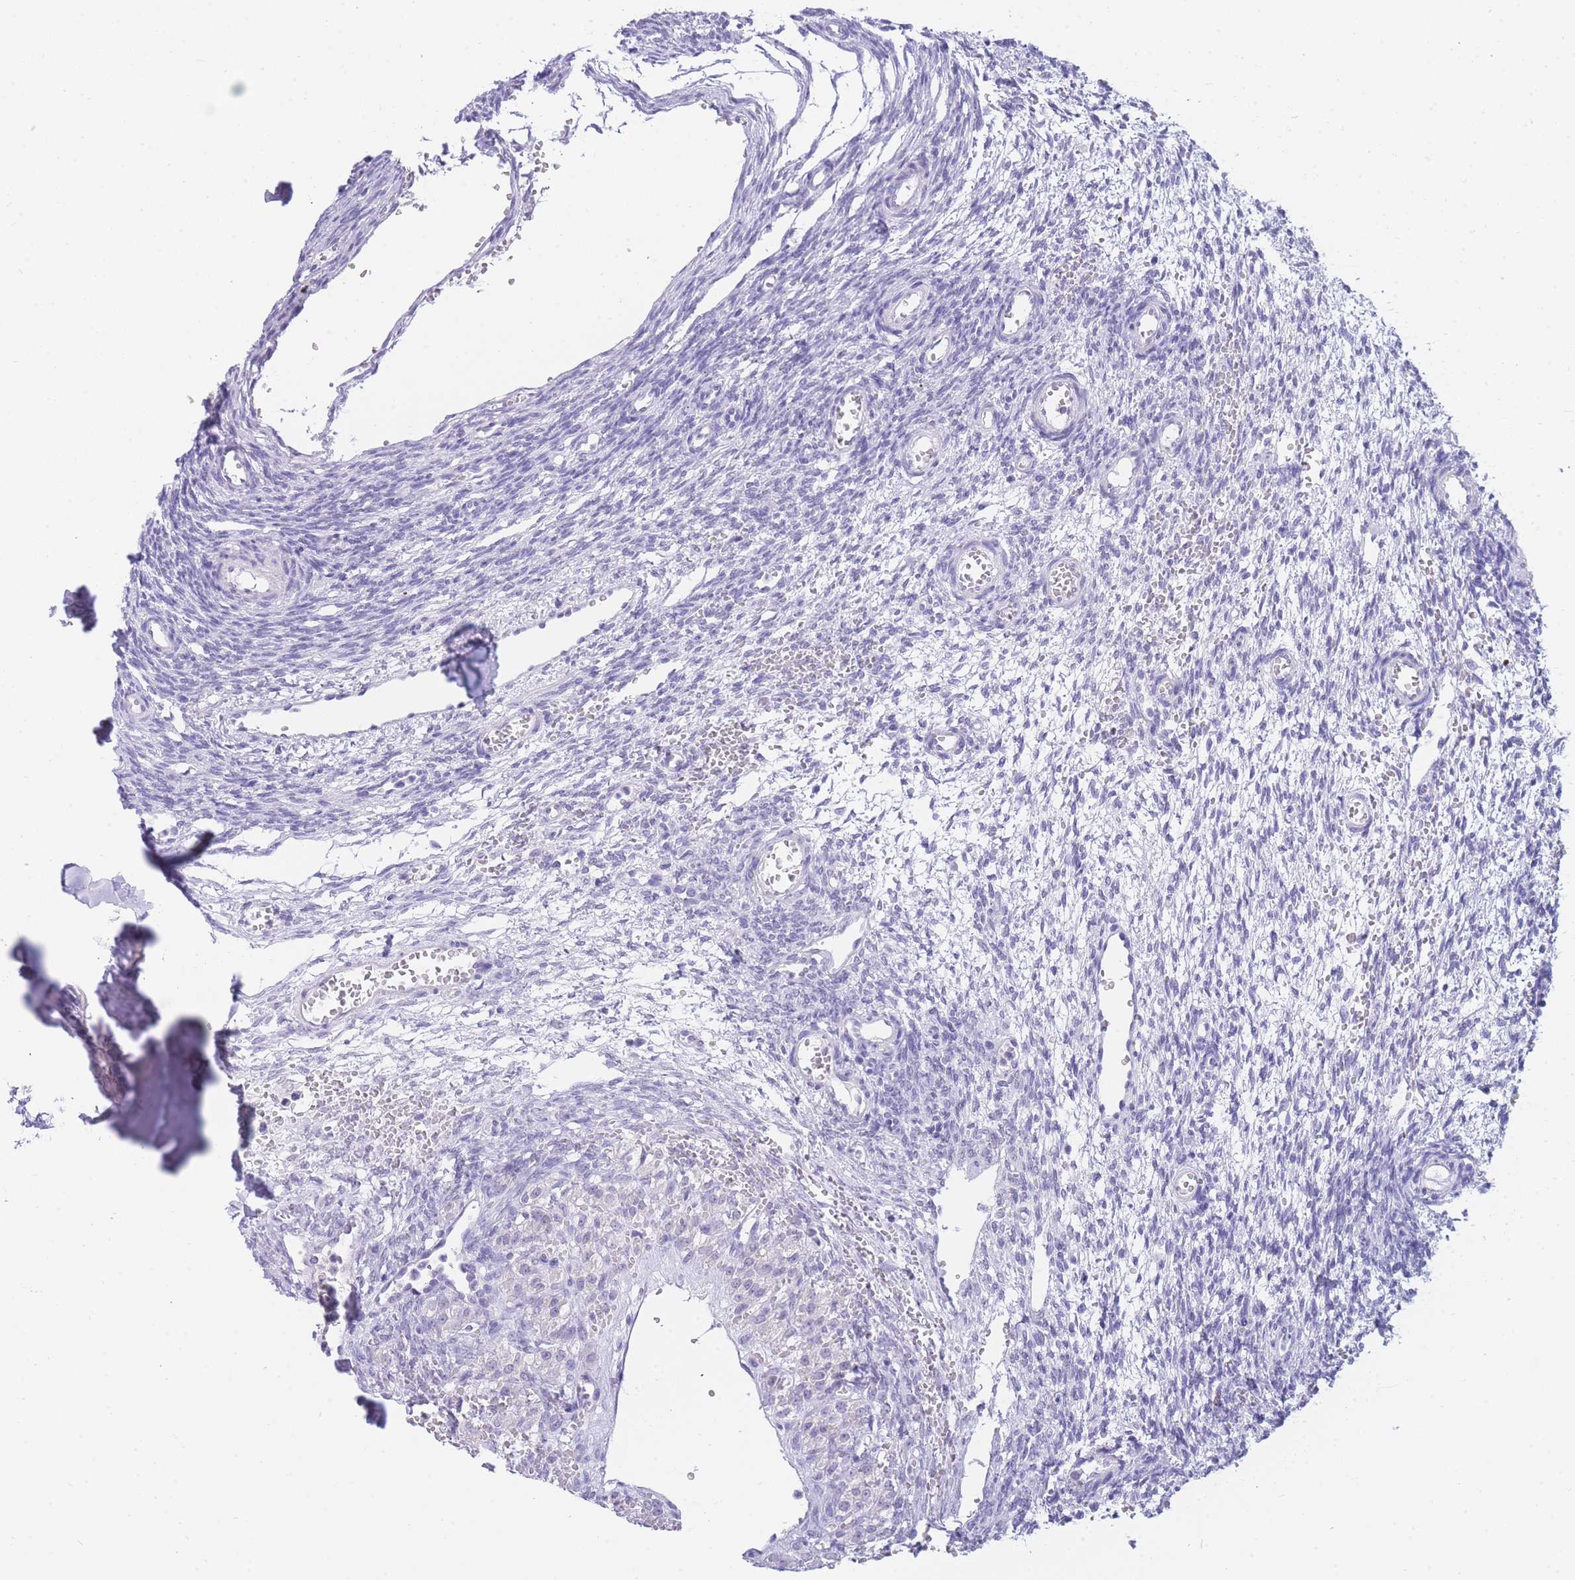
{"staining": {"intensity": "moderate", "quantity": ">75%", "location": "cytoplasmic/membranous"}, "tissue": "ovary", "cell_type": "Follicle cells", "image_type": "normal", "snomed": [{"axis": "morphology", "description": "Normal tissue, NOS"}, {"axis": "topography", "description": "Ovary"}], "caption": "Immunohistochemical staining of unremarkable human ovary demonstrates medium levels of moderate cytoplasmic/membranous expression in approximately >75% of follicle cells.", "gene": "FRAT2", "patient": {"sex": "female", "age": 39}}